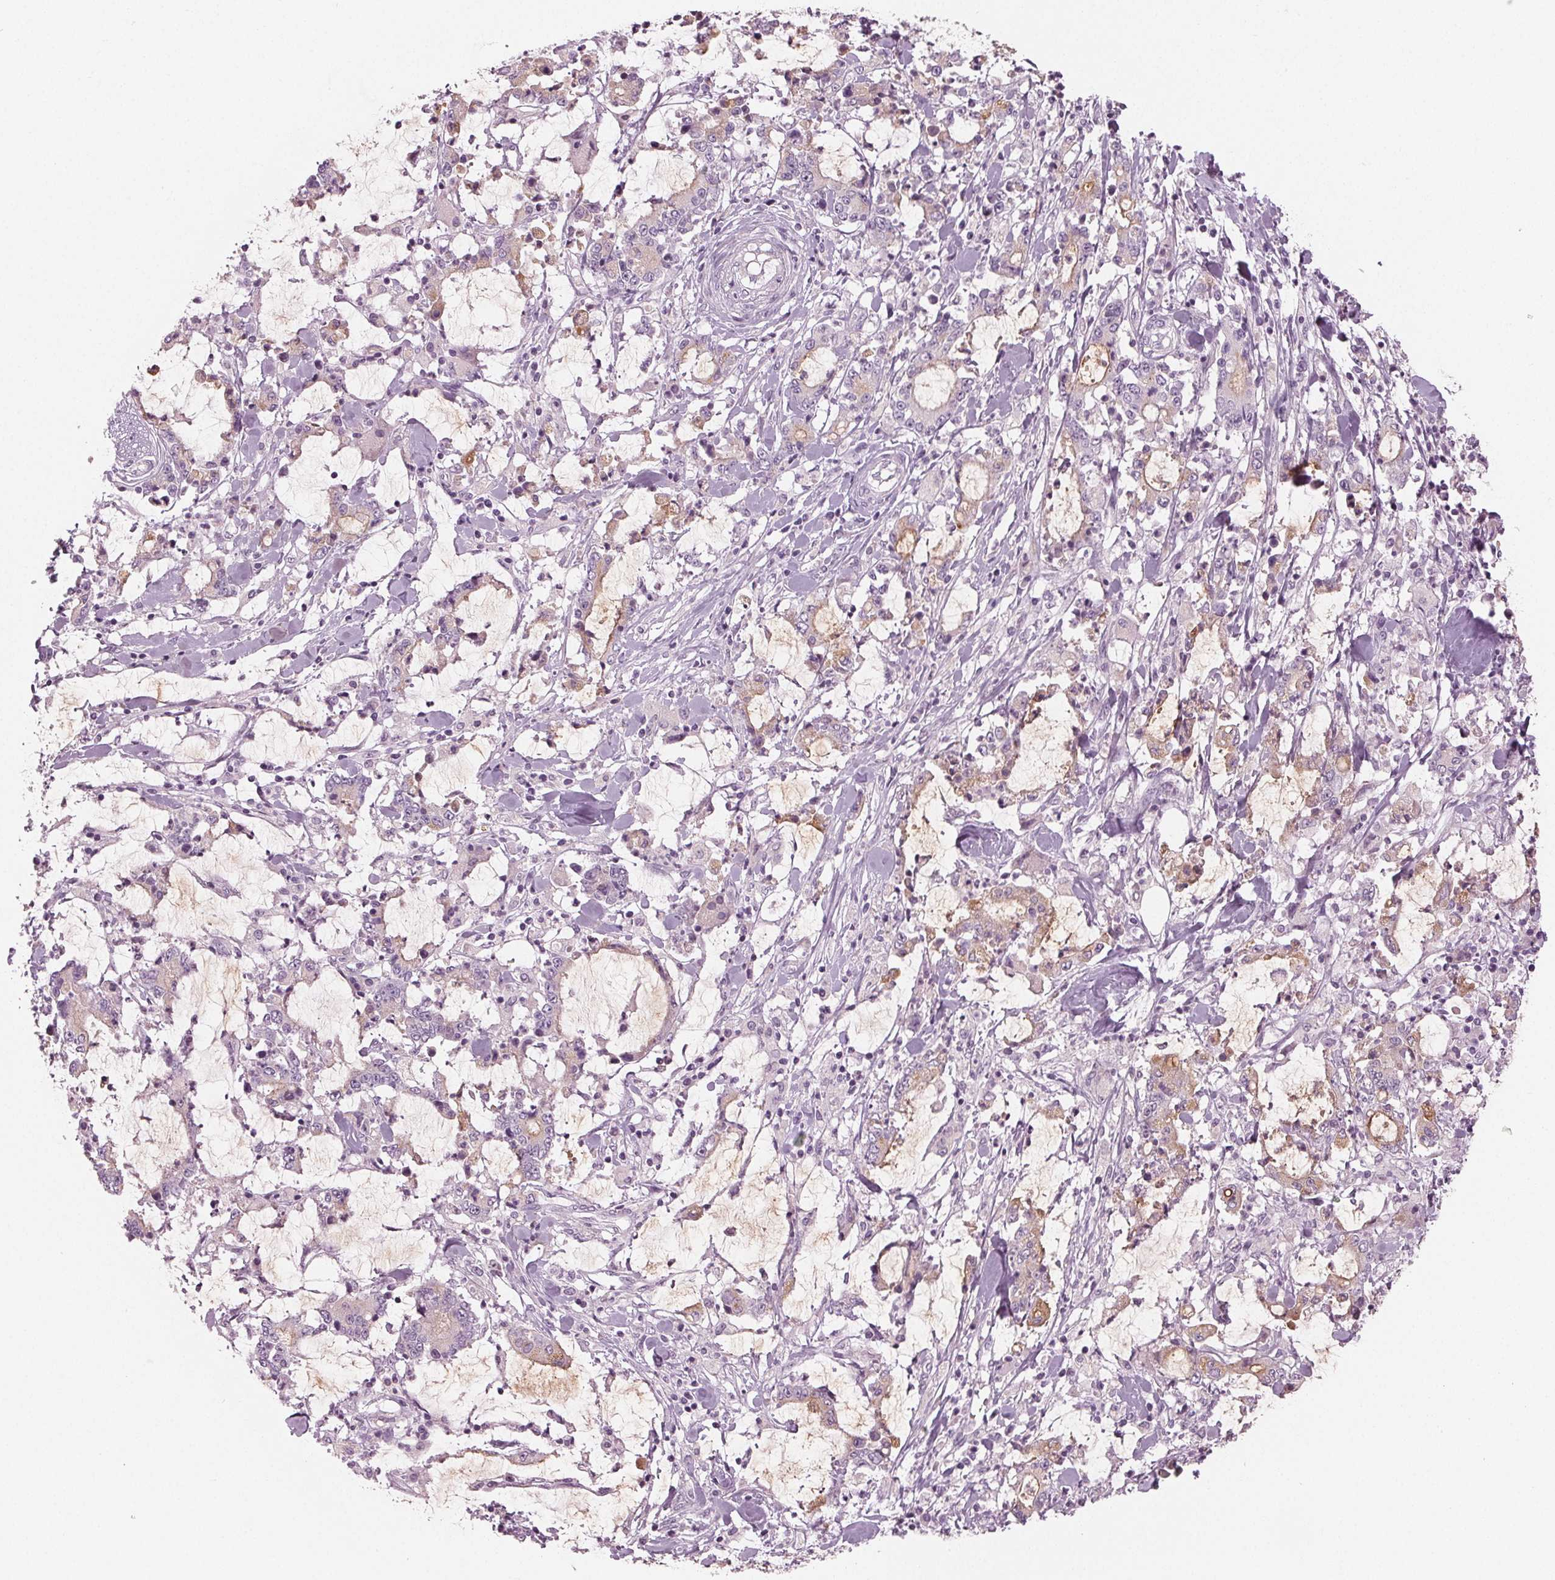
{"staining": {"intensity": "weak", "quantity": "<25%", "location": "cytoplasmic/membranous"}, "tissue": "stomach cancer", "cell_type": "Tumor cells", "image_type": "cancer", "snomed": [{"axis": "morphology", "description": "Adenocarcinoma, NOS"}, {"axis": "topography", "description": "Stomach, upper"}], "caption": "An image of human stomach adenocarcinoma is negative for staining in tumor cells.", "gene": "PRAP1", "patient": {"sex": "male", "age": 68}}